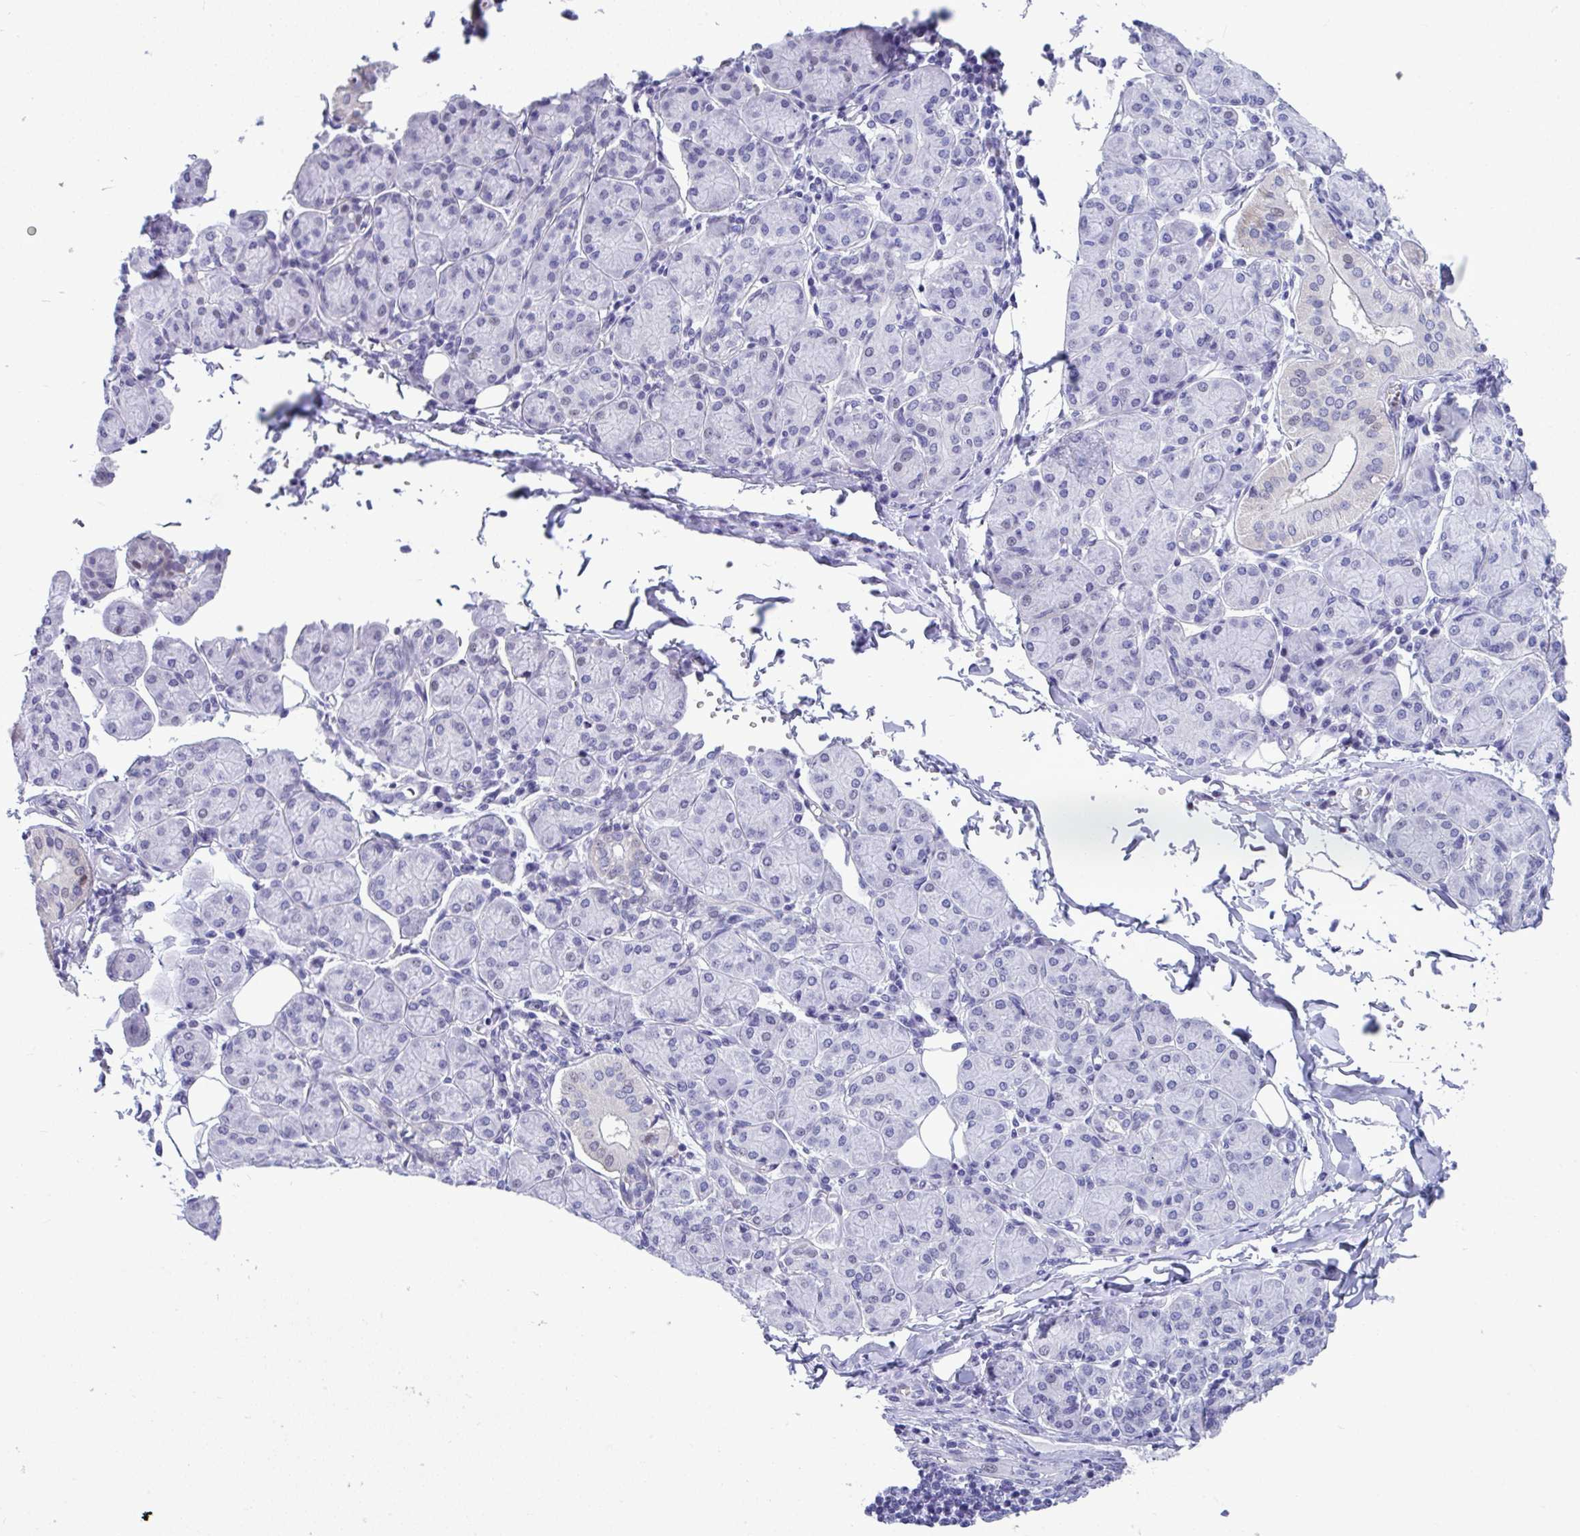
{"staining": {"intensity": "weak", "quantity": "<25%", "location": "nuclear"}, "tissue": "salivary gland", "cell_type": "Glandular cells", "image_type": "normal", "snomed": [{"axis": "morphology", "description": "Normal tissue, NOS"}, {"axis": "morphology", "description": "Inflammation, NOS"}, {"axis": "topography", "description": "Lymph node"}, {"axis": "topography", "description": "Salivary gland"}], "caption": "Human salivary gland stained for a protein using immunohistochemistry (IHC) displays no staining in glandular cells.", "gene": "ISL1", "patient": {"sex": "male", "age": 3}}